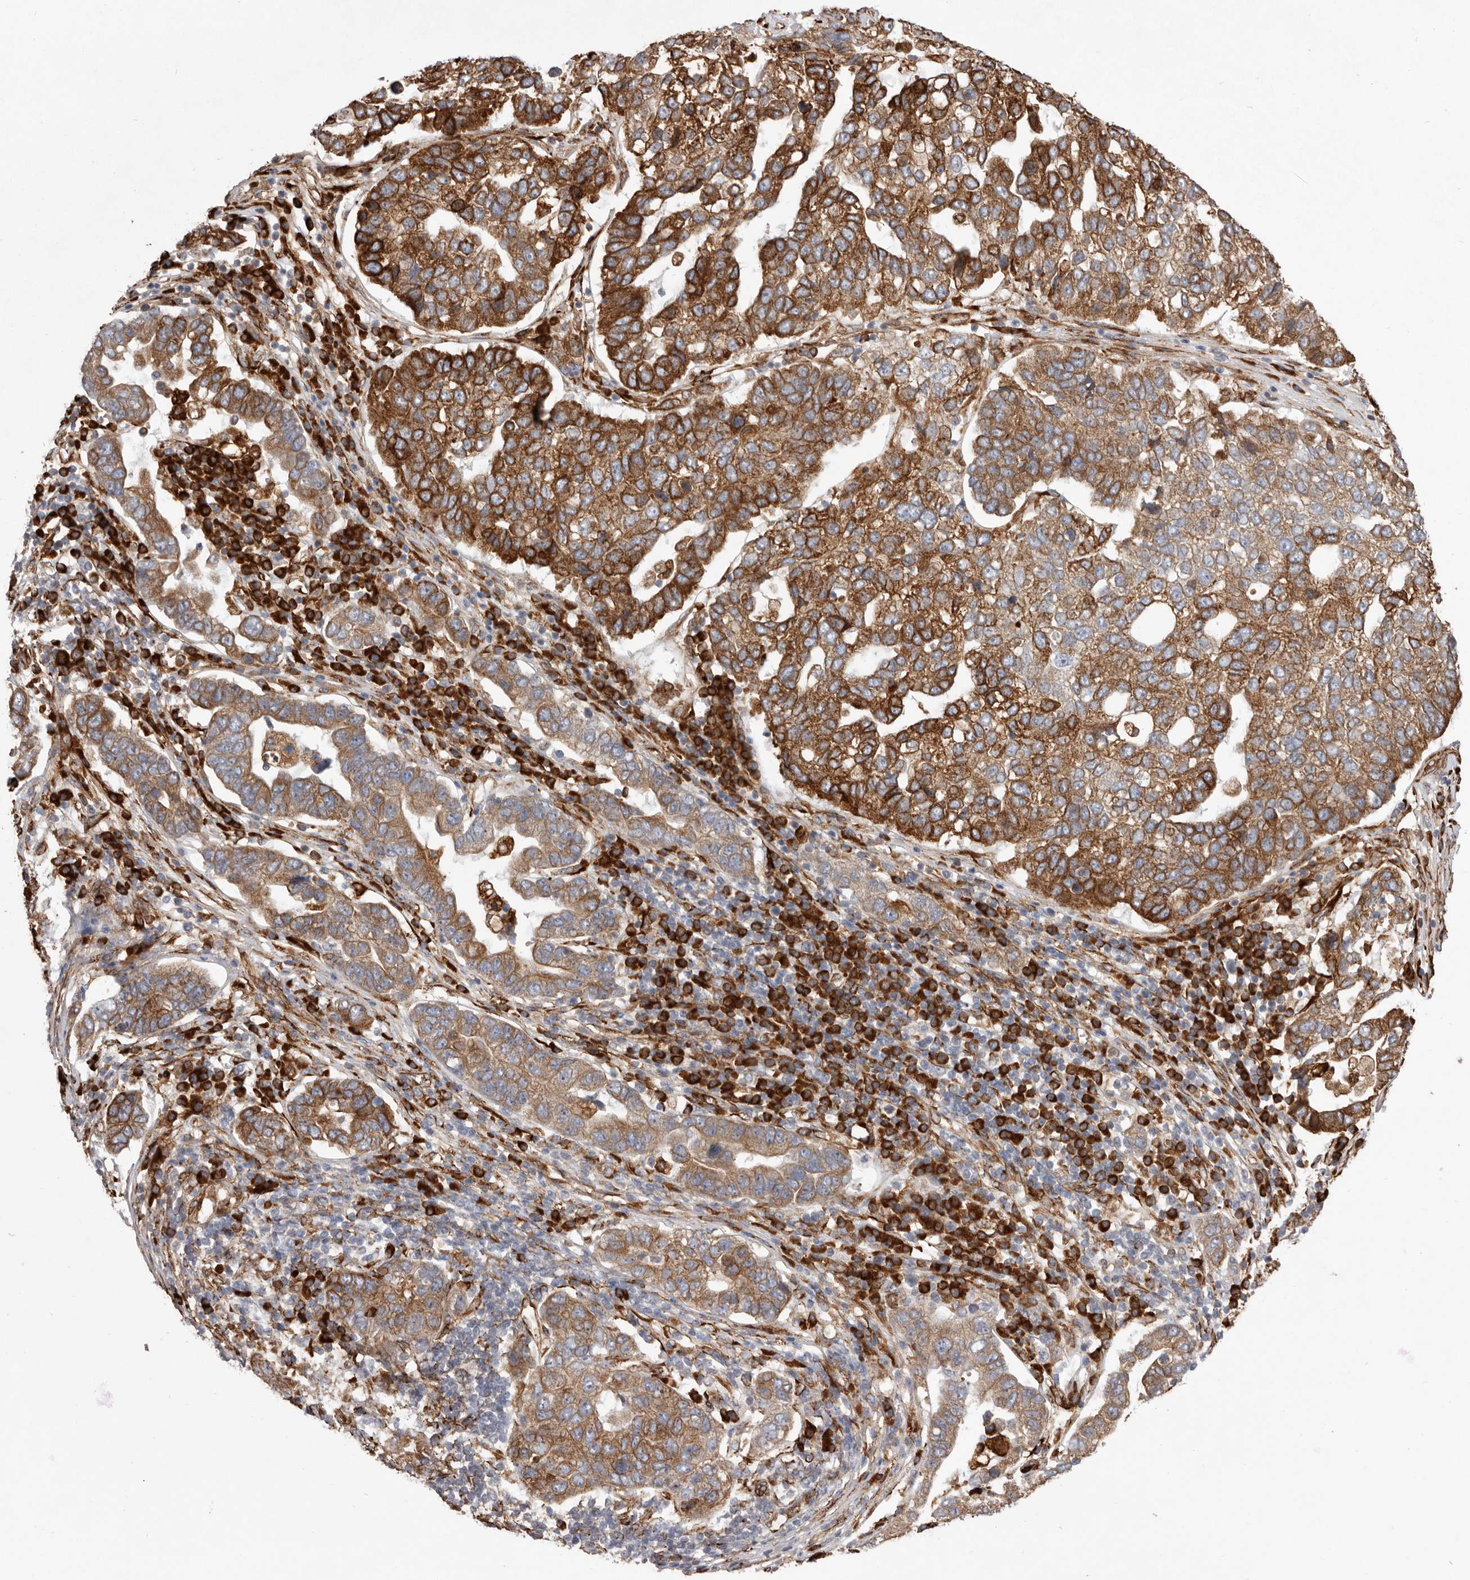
{"staining": {"intensity": "strong", "quantity": ">75%", "location": "cytoplasmic/membranous"}, "tissue": "pancreatic cancer", "cell_type": "Tumor cells", "image_type": "cancer", "snomed": [{"axis": "morphology", "description": "Adenocarcinoma, NOS"}, {"axis": "topography", "description": "Pancreas"}], "caption": "Protein expression analysis of human pancreatic cancer (adenocarcinoma) reveals strong cytoplasmic/membranous staining in approximately >75% of tumor cells.", "gene": "WDTC1", "patient": {"sex": "female", "age": 61}}